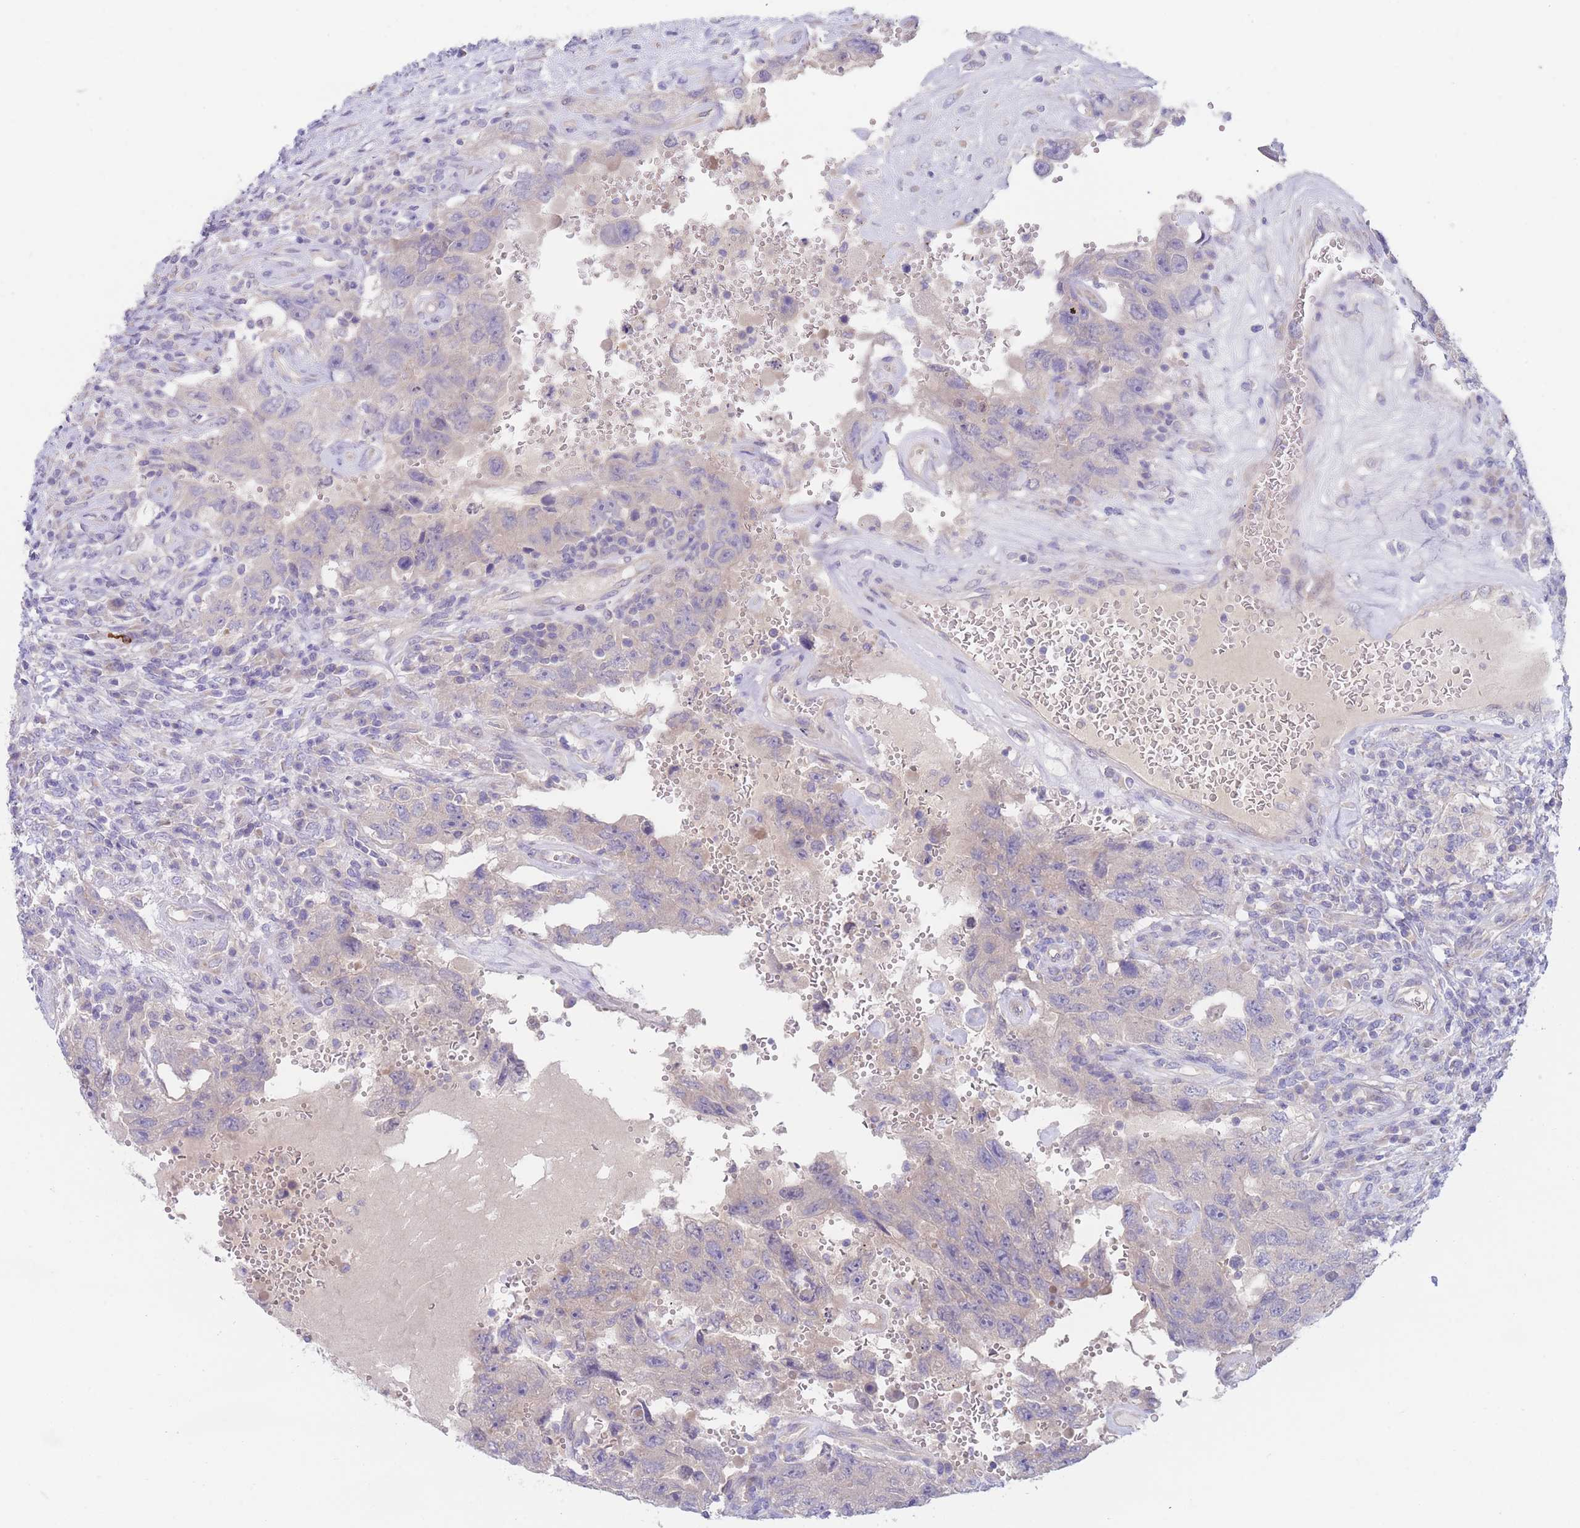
{"staining": {"intensity": "negative", "quantity": "none", "location": "none"}, "tissue": "testis cancer", "cell_type": "Tumor cells", "image_type": "cancer", "snomed": [{"axis": "morphology", "description": "Carcinoma, Embryonal, NOS"}, {"axis": "topography", "description": "Testis"}], "caption": "IHC micrograph of testis cancer stained for a protein (brown), which reveals no positivity in tumor cells.", "gene": "ZNF281", "patient": {"sex": "male", "age": 26}}